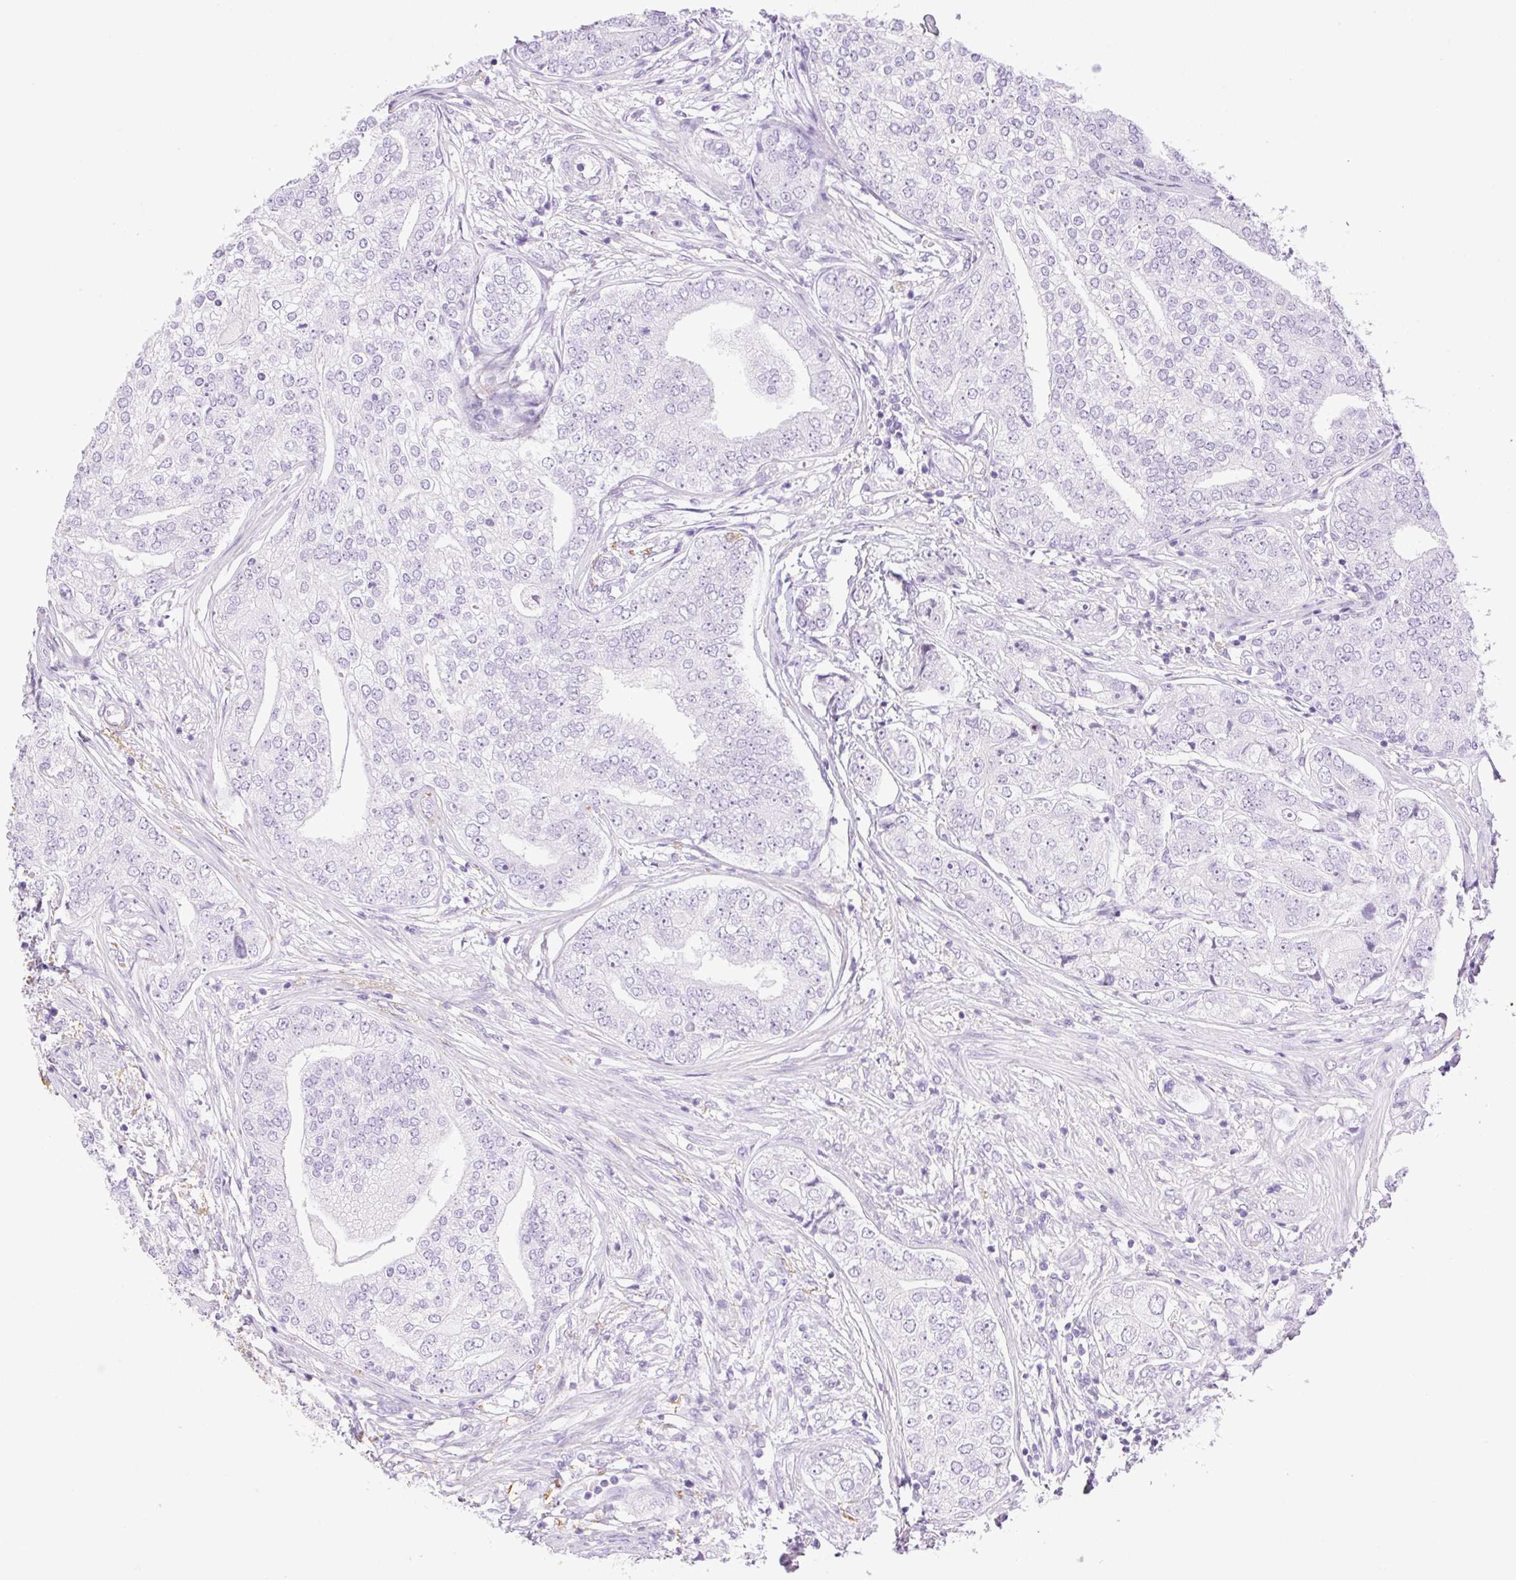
{"staining": {"intensity": "negative", "quantity": "none", "location": "none"}, "tissue": "prostate cancer", "cell_type": "Tumor cells", "image_type": "cancer", "snomed": [{"axis": "morphology", "description": "Adenocarcinoma, High grade"}, {"axis": "topography", "description": "Prostate"}], "caption": "An immunohistochemistry (IHC) photomicrograph of prostate adenocarcinoma (high-grade) is shown. There is no staining in tumor cells of prostate adenocarcinoma (high-grade).", "gene": "SP140L", "patient": {"sex": "male", "age": 60}}